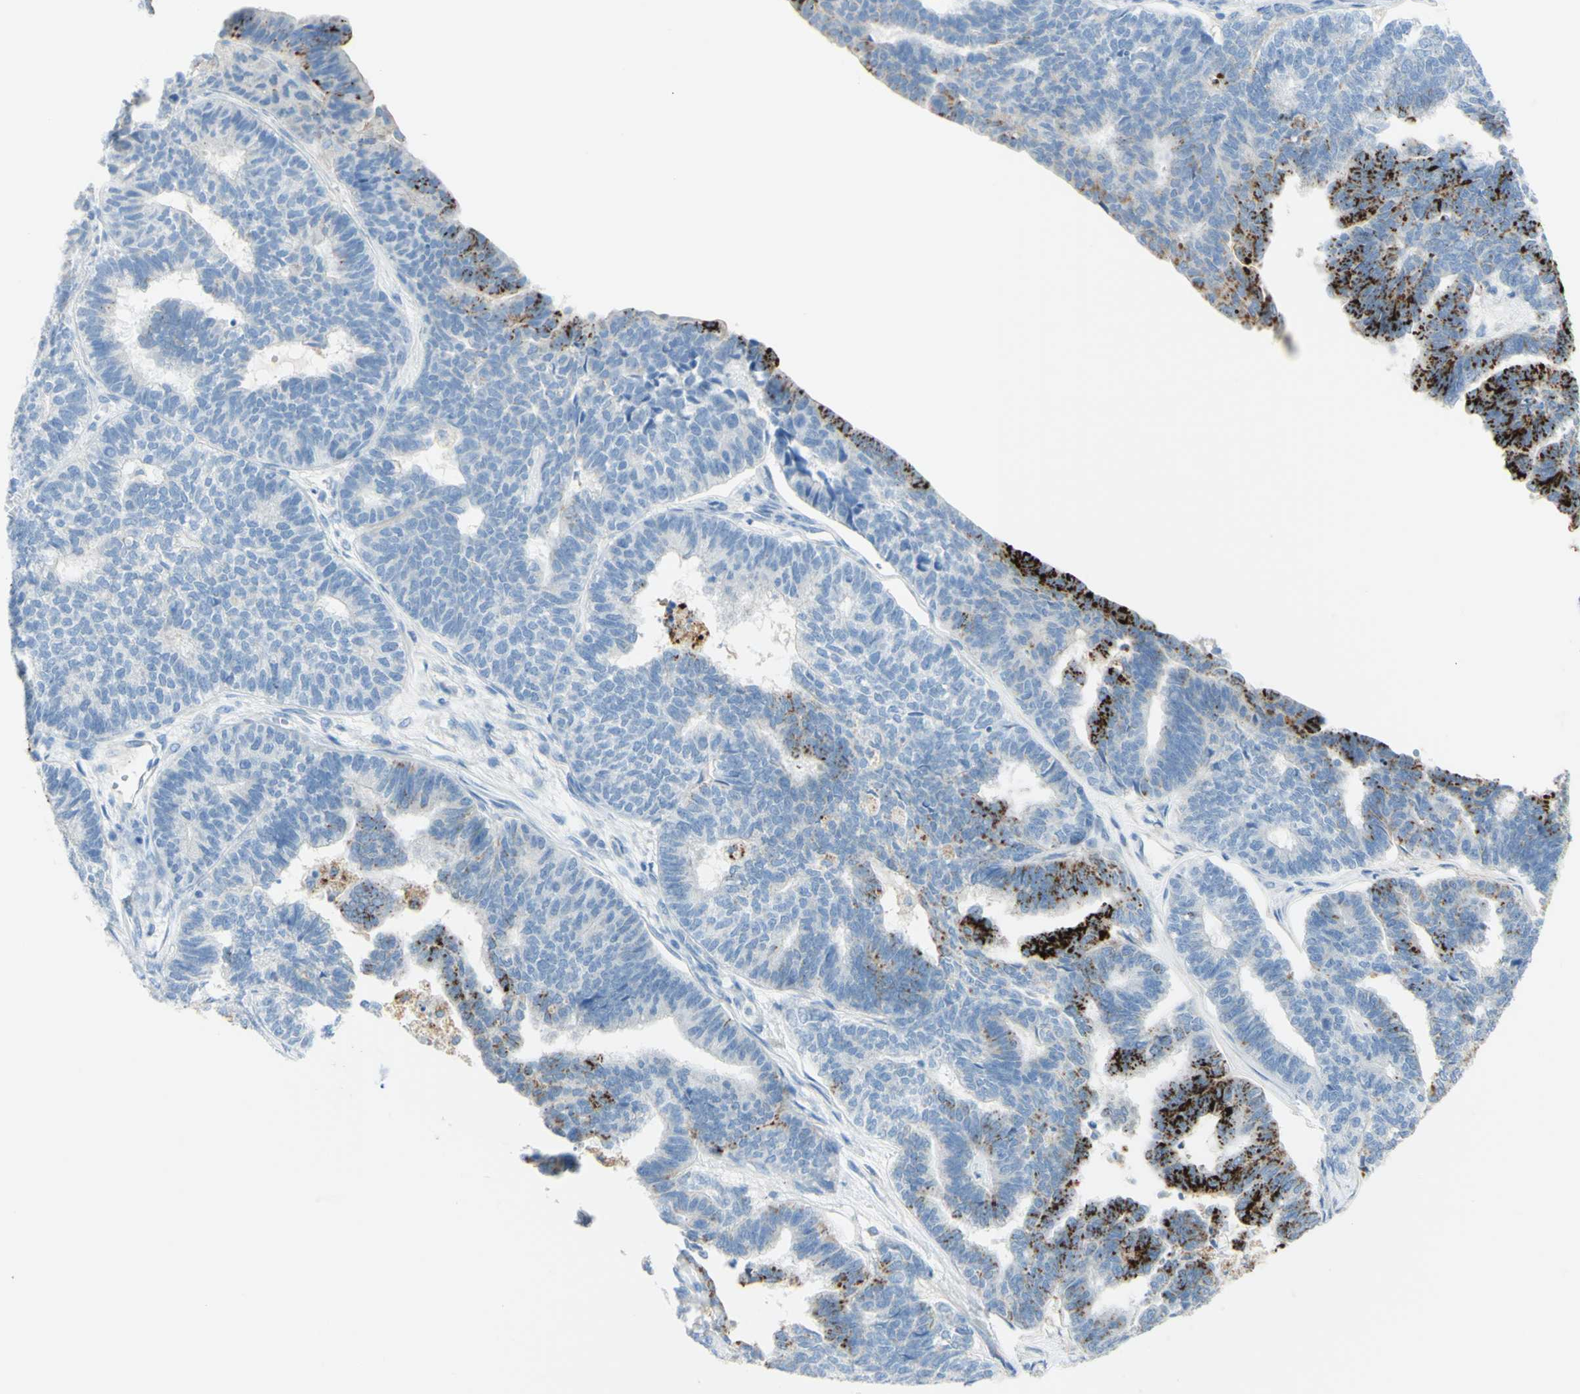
{"staining": {"intensity": "strong", "quantity": "<25%", "location": "cytoplasmic/membranous"}, "tissue": "endometrial cancer", "cell_type": "Tumor cells", "image_type": "cancer", "snomed": [{"axis": "morphology", "description": "Adenocarcinoma, NOS"}, {"axis": "topography", "description": "Endometrium"}], "caption": "Endometrial cancer (adenocarcinoma) stained with immunohistochemistry (IHC) displays strong cytoplasmic/membranous positivity in about <25% of tumor cells.", "gene": "TSPAN1", "patient": {"sex": "female", "age": 70}}